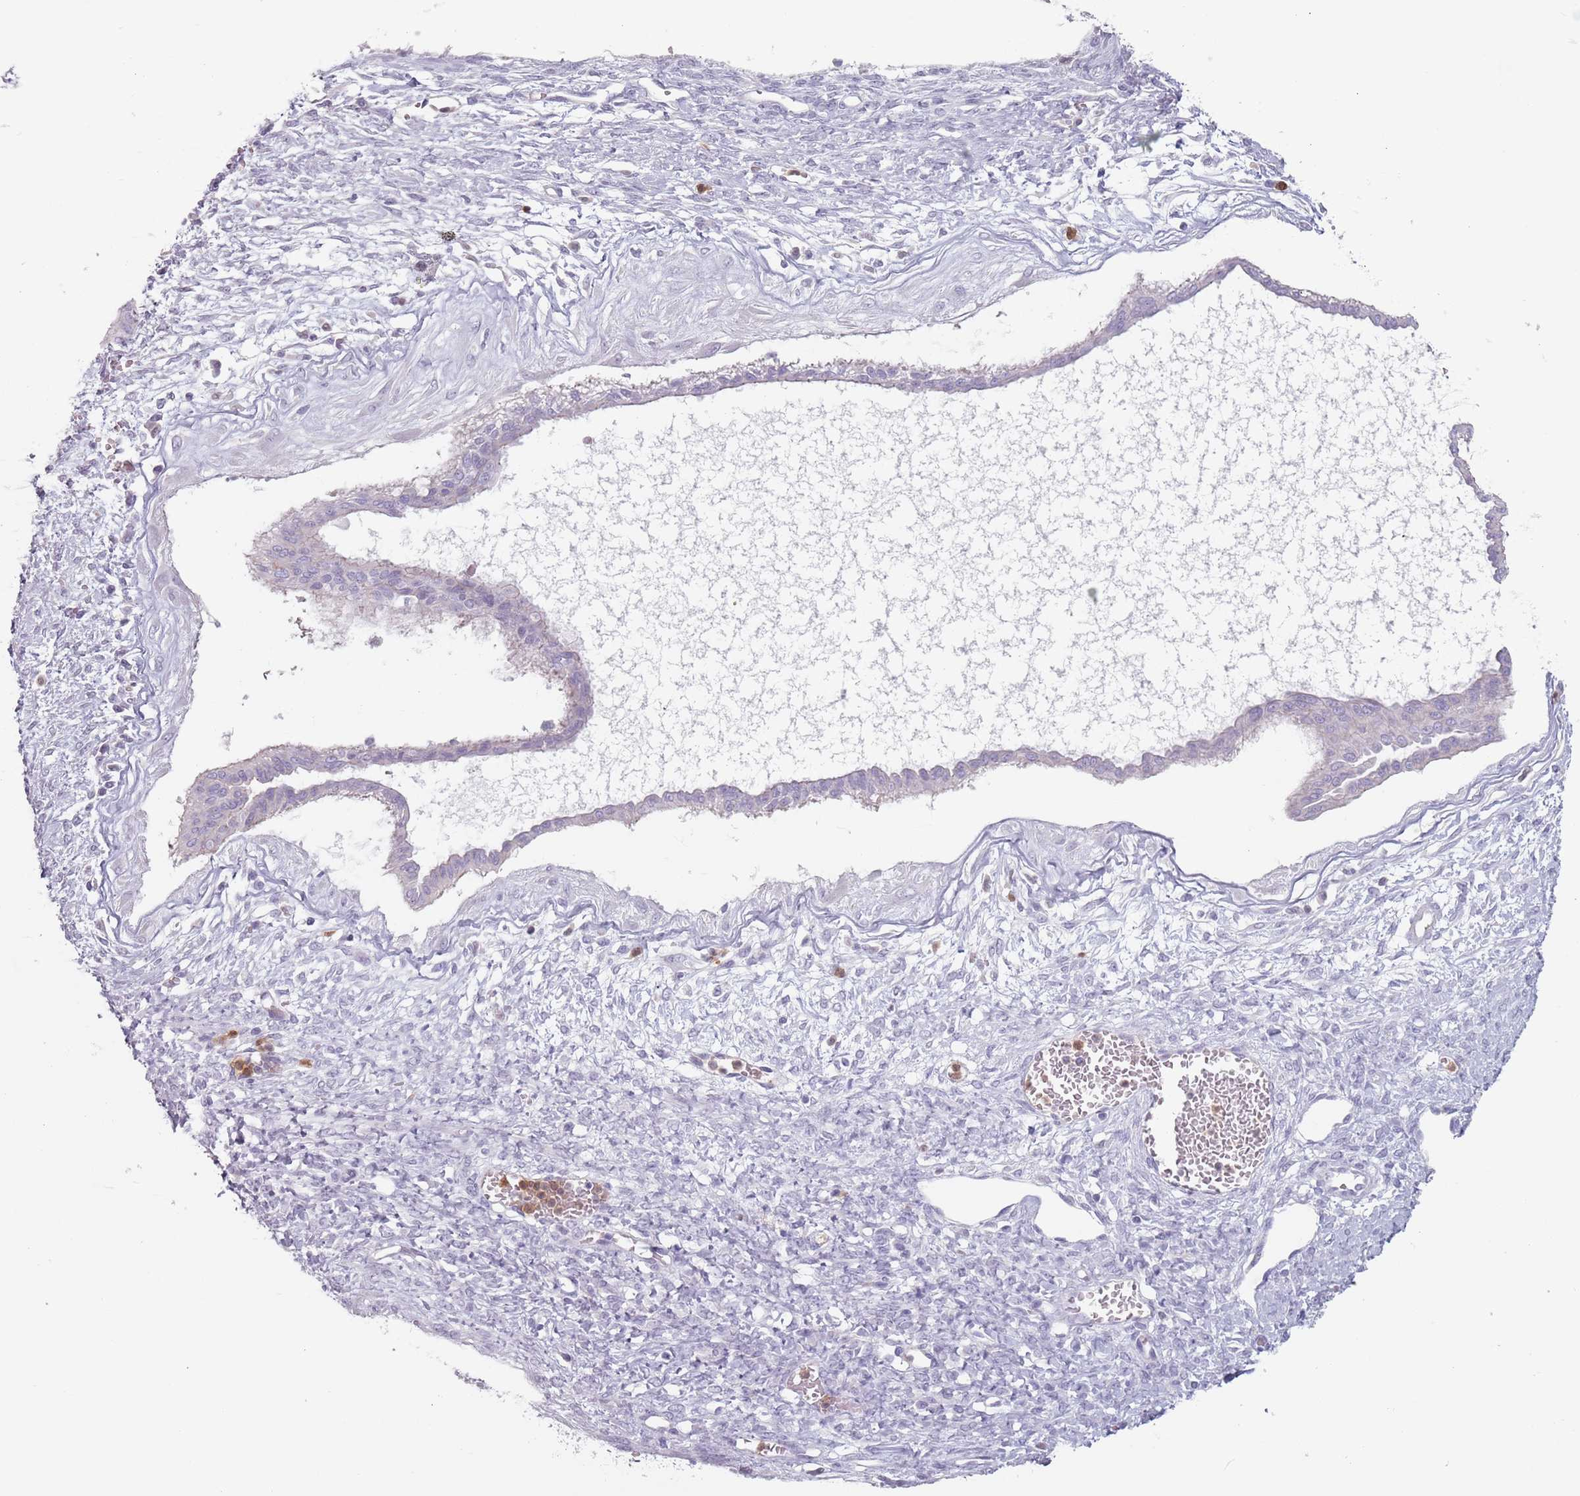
{"staining": {"intensity": "negative", "quantity": "none", "location": "none"}, "tissue": "ovarian cancer", "cell_type": "Tumor cells", "image_type": "cancer", "snomed": [{"axis": "morphology", "description": "Cystadenocarcinoma, mucinous, NOS"}, {"axis": "topography", "description": "Ovary"}], "caption": "The immunohistochemistry (IHC) photomicrograph has no significant expression in tumor cells of ovarian cancer (mucinous cystadenocarcinoma) tissue.", "gene": "ZNF584", "patient": {"sex": "female", "age": 73}}